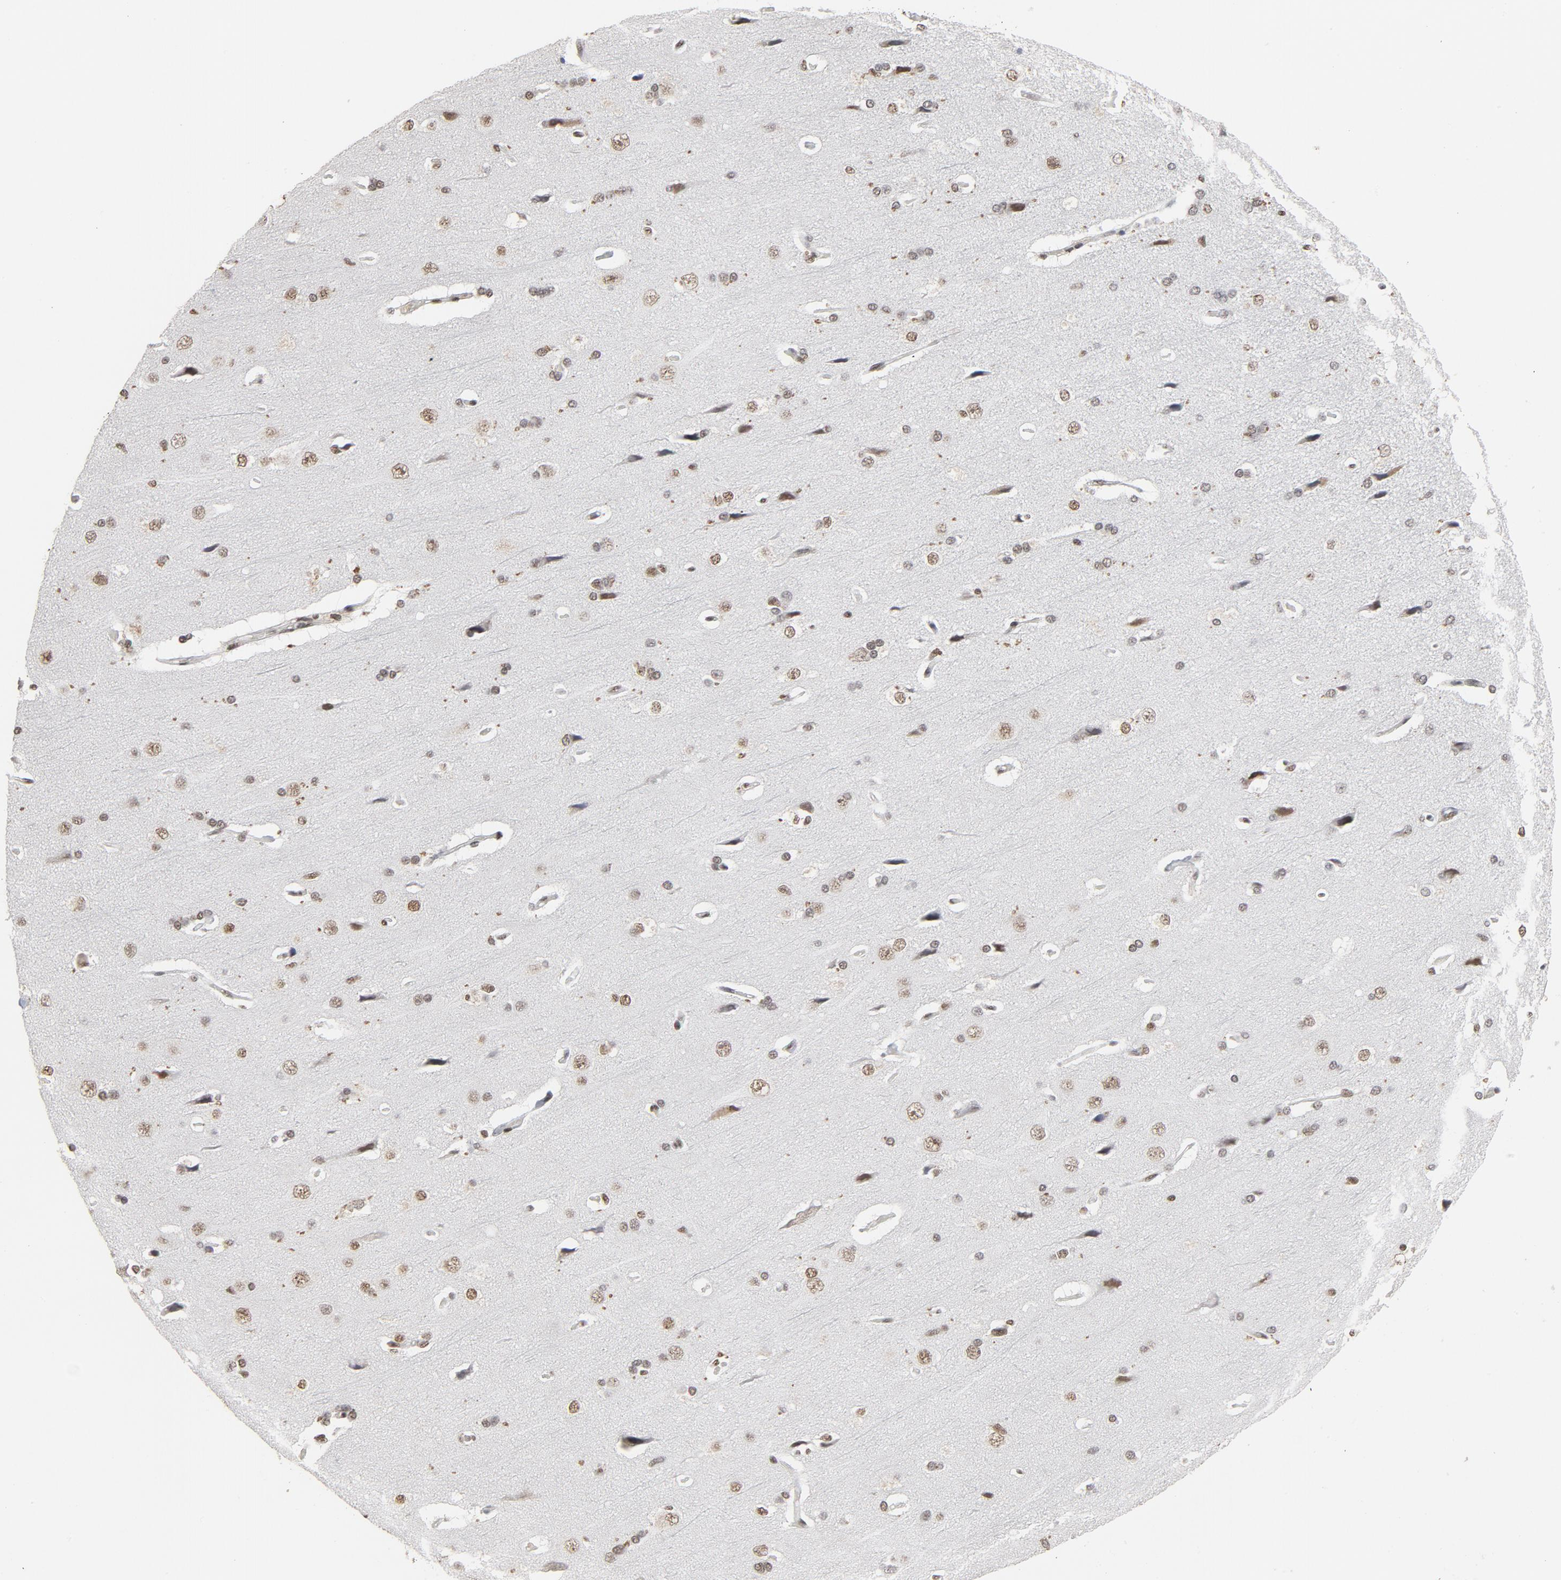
{"staining": {"intensity": "moderate", "quantity": ">75%", "location": "nuclear"}, "tissue": "cerebral cortex", "cell_type": "Endothelial cells", "image_type": "normal", "snomed": [{"axis": "morphology", "description": "Normal tissue, NOS"}, {"axis": "topography", "description": "Cerebral cortex"}], "caption": "Brown immunohistochemical staining in benign human cerebral cortex shows moderate nuclear expression in approximately >75% of endothelial cells. Nuclei are stained in blue.", "gene": "MRE11", "patient": {"sex": "male", "age": 62}}